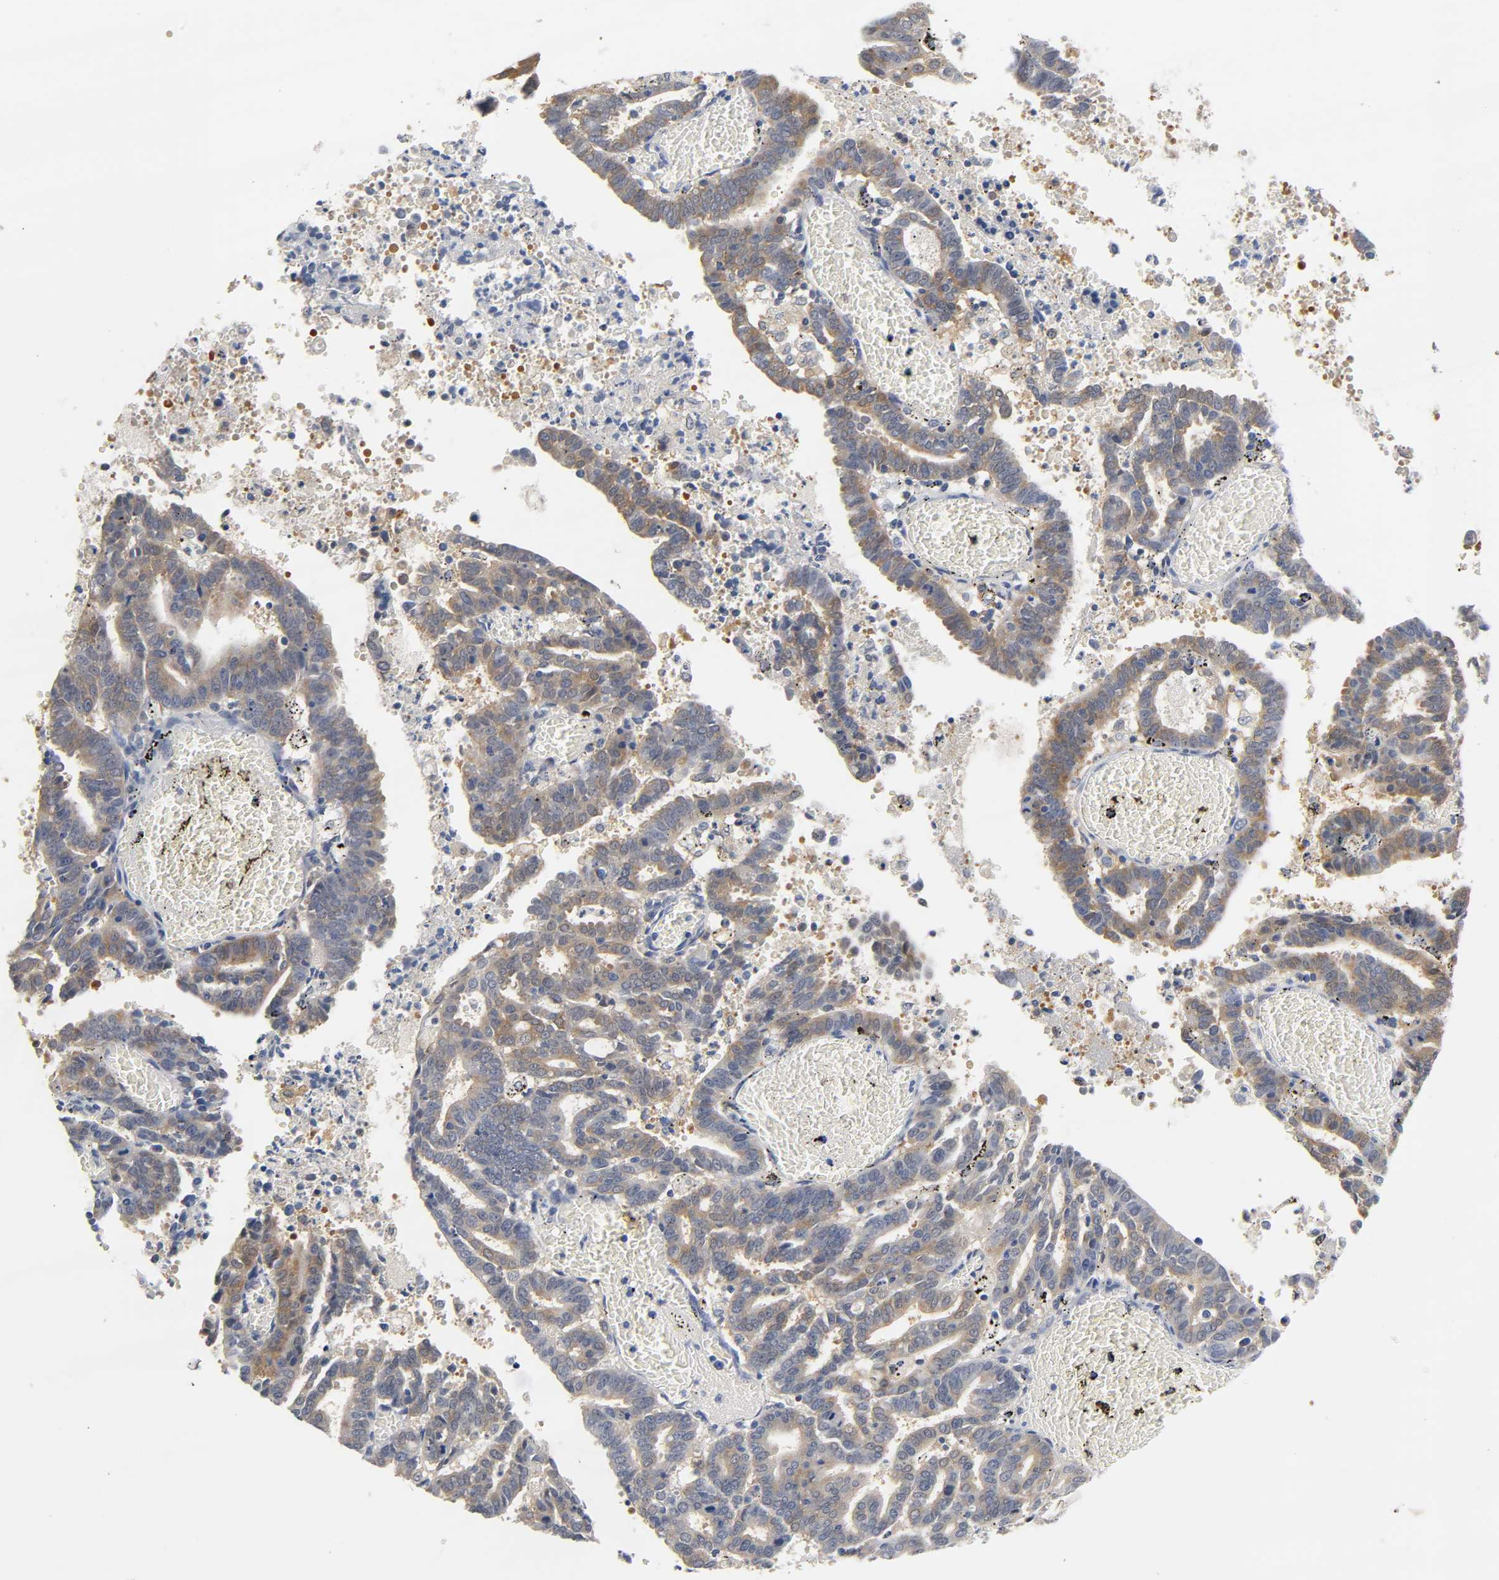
{"staining": {"intensity": "moderate", "quantity": ">75%", "location": "cytoplasmic/membranous"}, "tissue": "endometrial cancer", "cell_type": "Tumor cells", "image_type": "cancer", "snomed": [{"axis": "morphology", "description": "Adenocarcinoma, NOS"}, {"axis": "topography", "description": "Uterus"}], "caption": "Protein expression analysis of human endometrial adenocarcinoma reveals moderate cytoplasmic/membranous positivity in about >75% of tumor cells.", "gene": "FYN", "patient": {"sex": "female", "age": 83}}